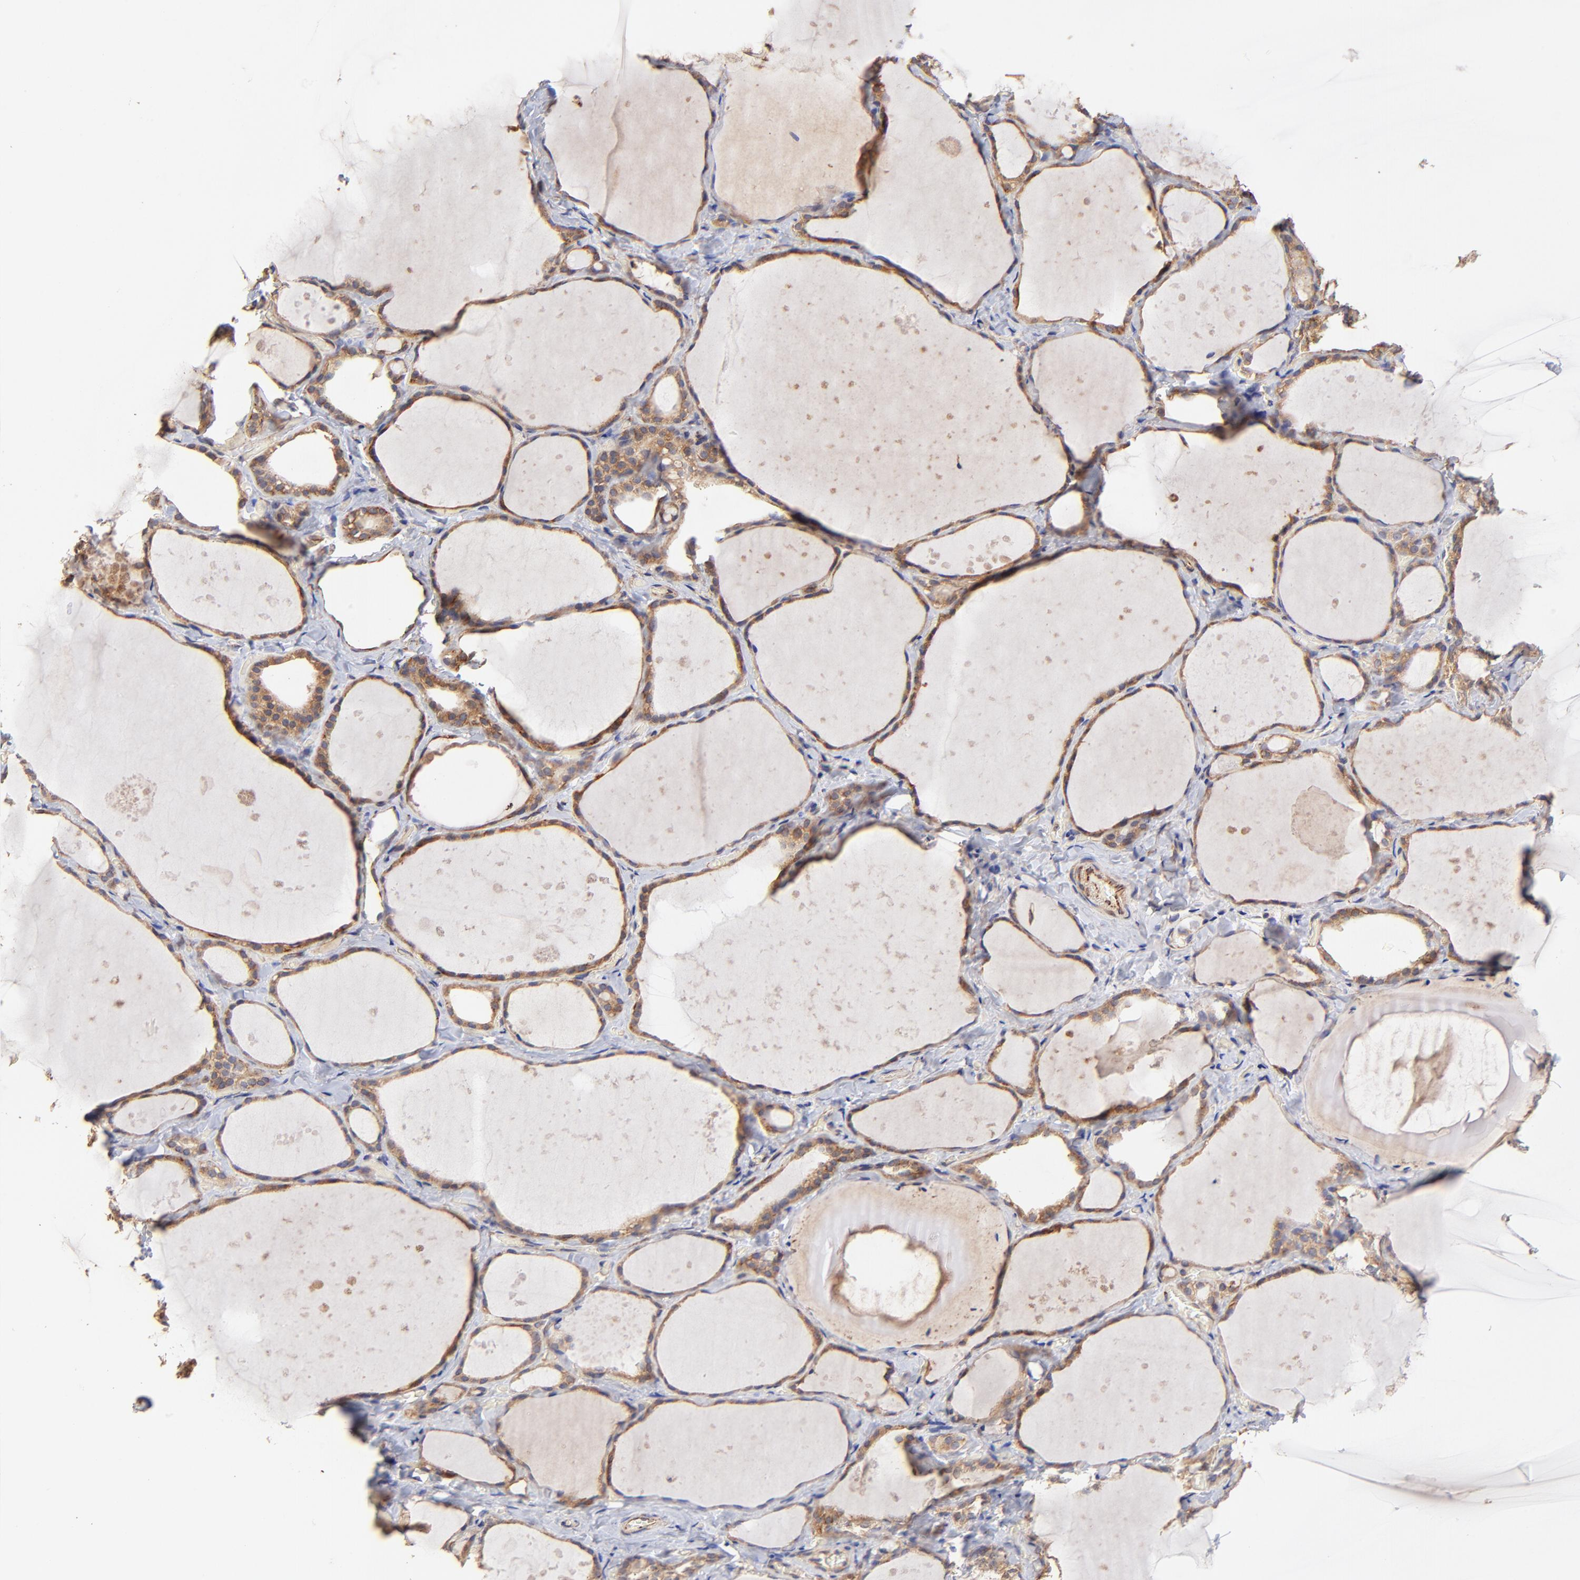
{"staining": {"intensity": "moderate", "quantity": ">75%", "location": "cytoplasmic/membranous"}, "tissue": "thyroid gland", "cell_type": "Glandular cells", "image_type": "normal", "snomed": [{"axis": "morphology", "description": "Normal tissue, NOS"}, {"axis": "topography", "description": "Thyroid gland"}], "caption": "Human thyroid gland stained for a protein (brown) demonstrates moderate cytoplasmic/membranous positive staining in approximately >75% of glandular cells.", "gene": "TNFAIP3", "patient": {"sex": "female", "age": 75}}